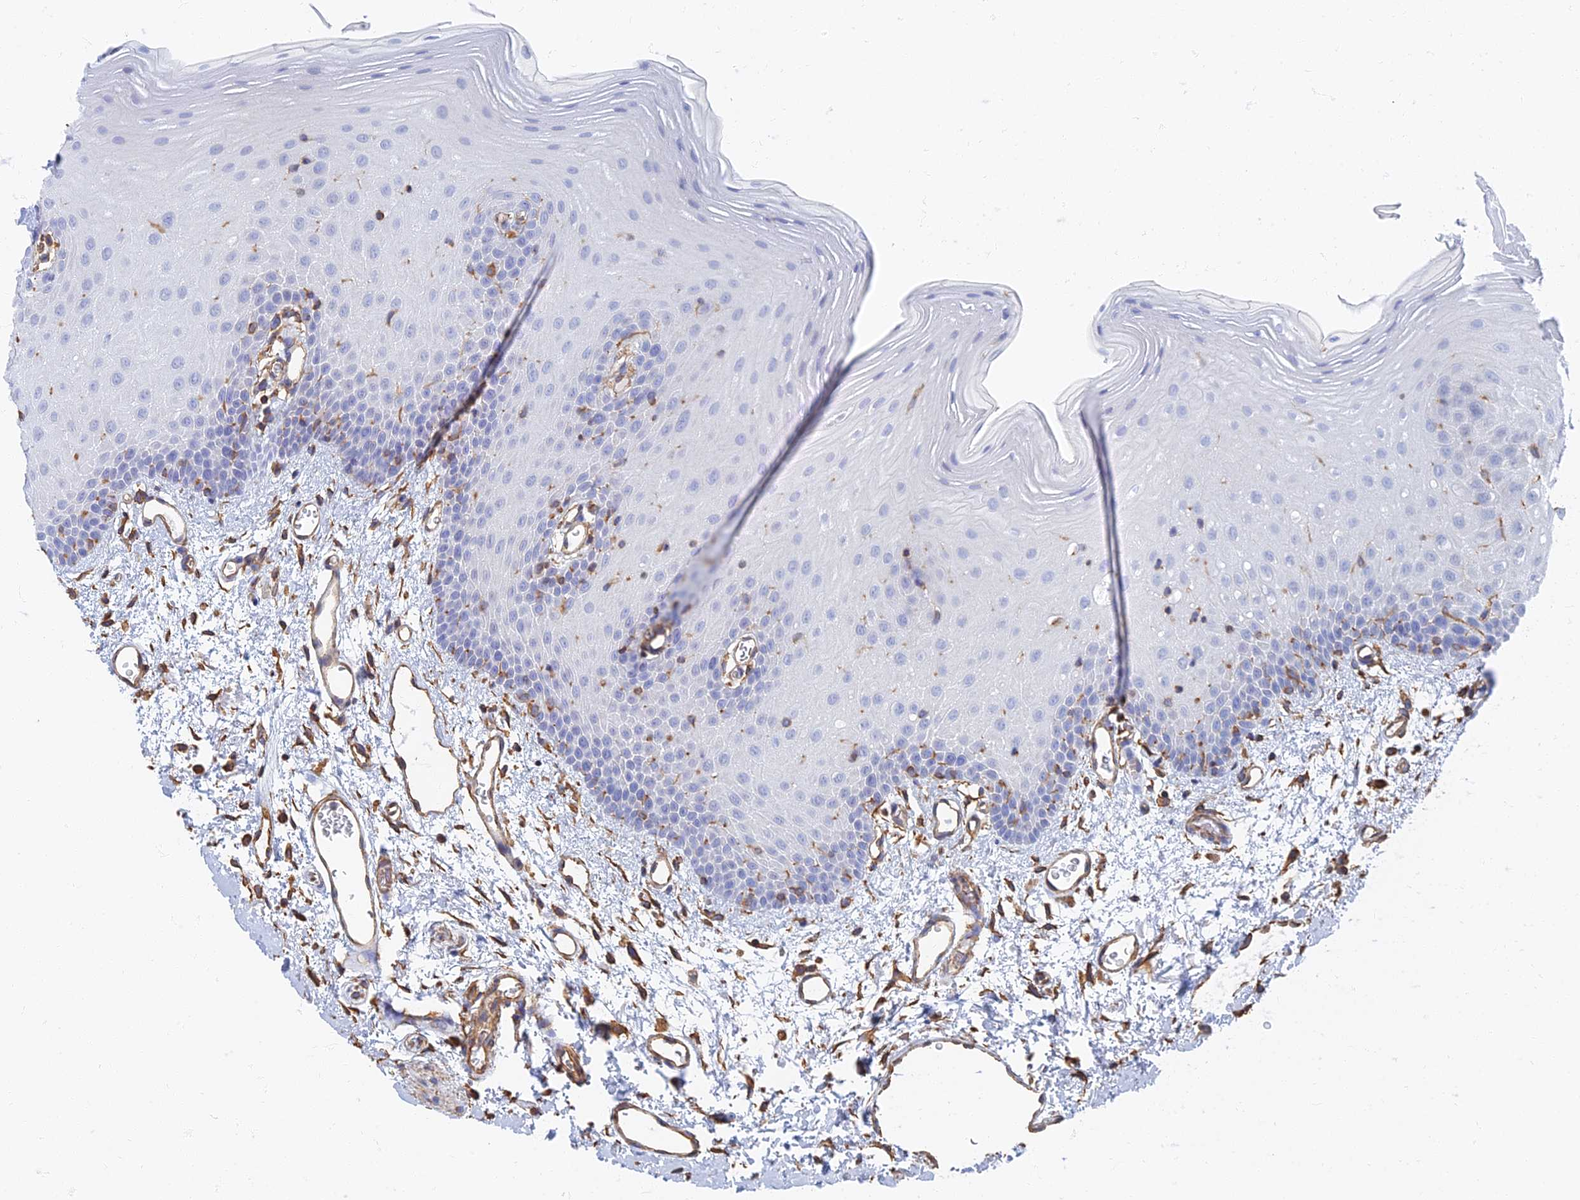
{"staining": {"intensity": "negative", "quantity": "none", "location": "none"}, "tissue": "oral mucosa", "cell_type": "Squamous epithelial cells", "image_type": "normal", "snomed": [{"axis": "morphology", "description": "Normal tissue, NOS"}, {"axis": "topography", "description": "Oral tissue"}], "caption": "DAB (3,3'-diaminobenzidine) immunohistochemical staining of unremarkable oral mucosa demonstrates no significant expression in squamous epithelial cells.", "gene": "RMC1", "patient": {"sex": "female", "age": 70}}